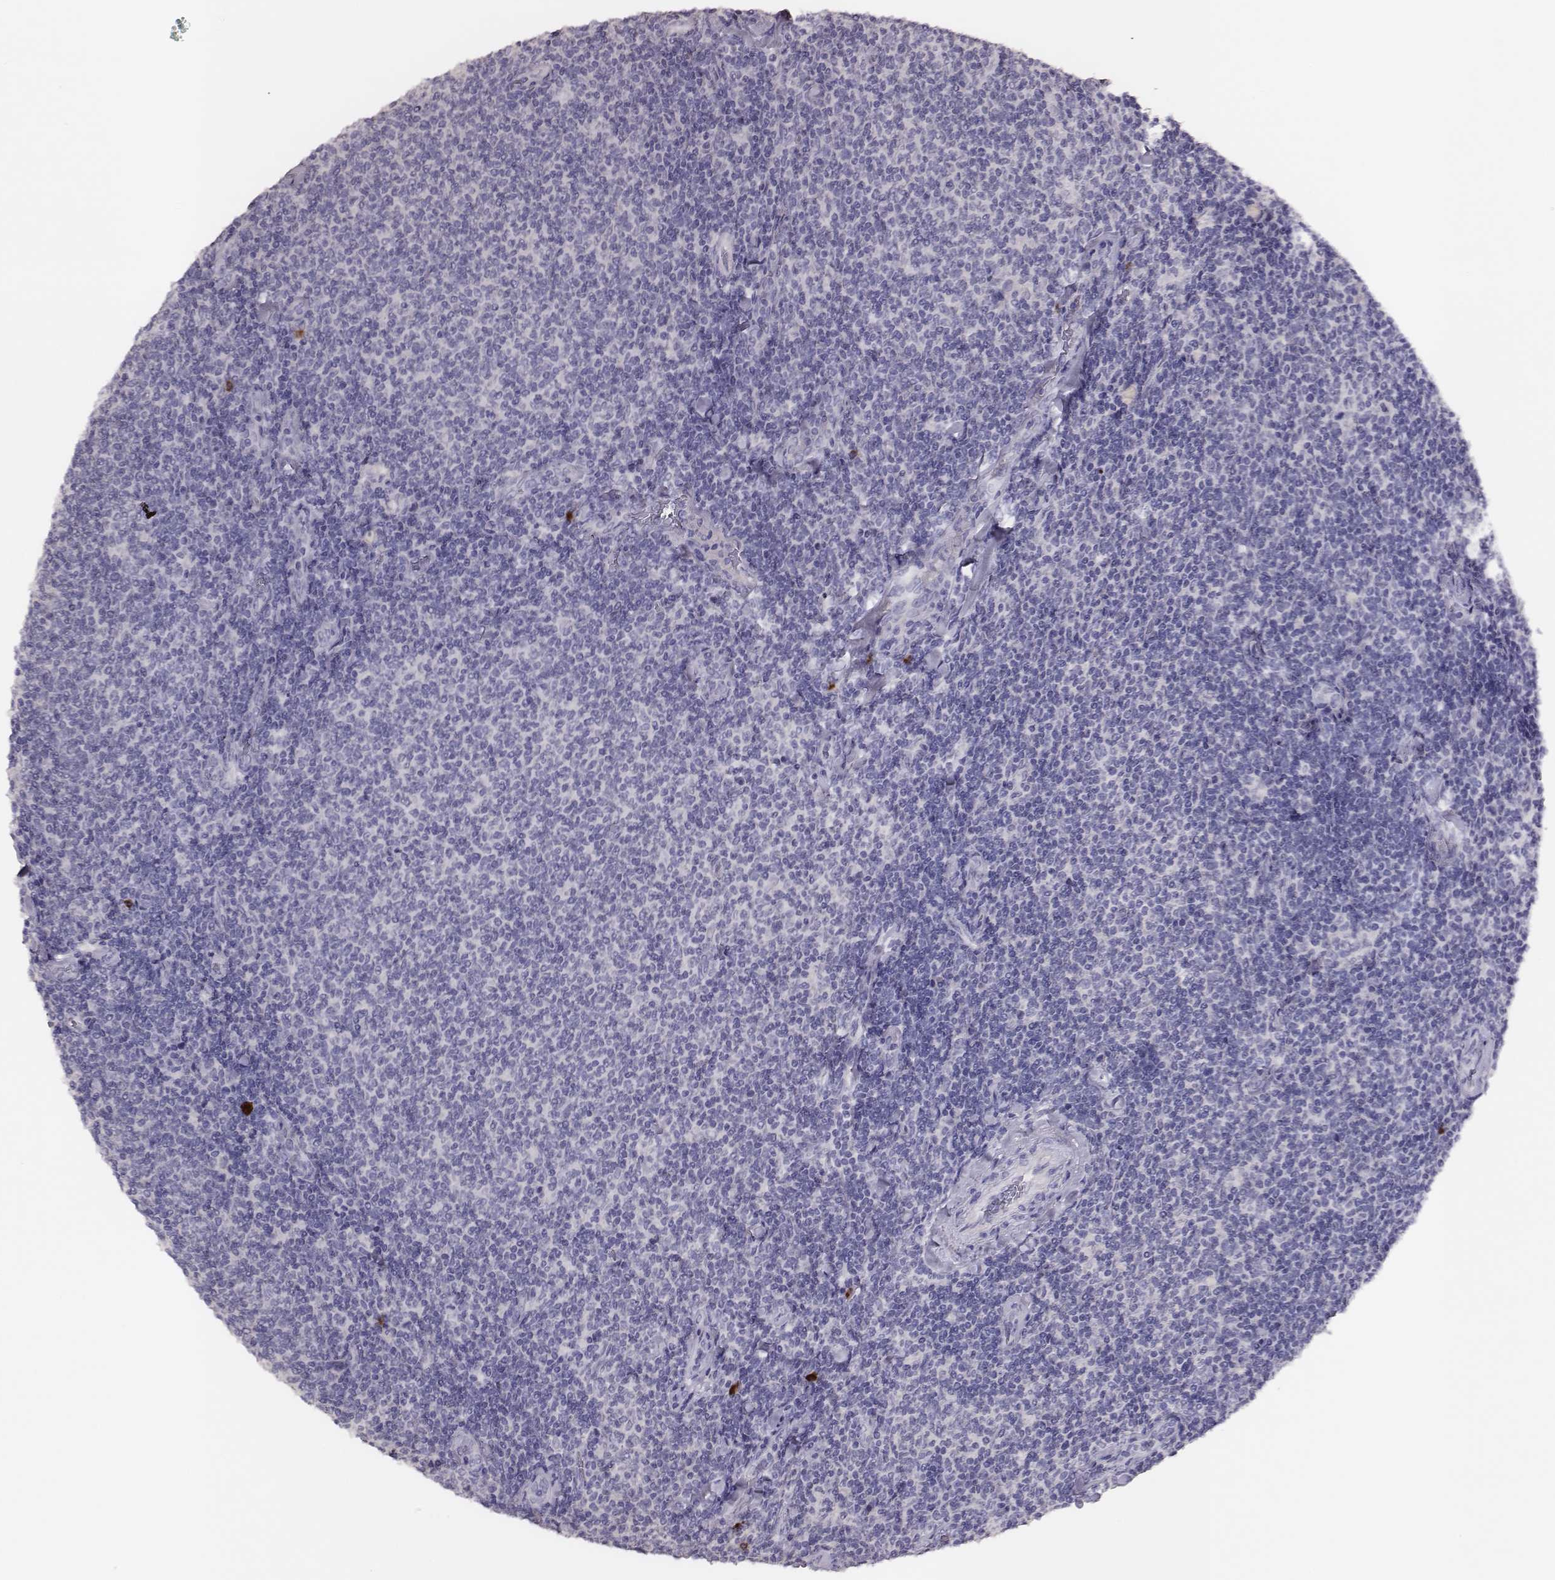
{"staining": {"intensity": "negative", "quantity": "none", "location": "none"}, "tissue": "lymphoma", "cell_type": "Tumor cells", "image_type": "cancer", "snomed": [{"axis": "morphology", "description": "Malignant lymphoma, non-Hodgkin's type, Low grade"}, {"axis": "topography", "description": "Lymph node"}], "caption": "Immunohistochemistry image of neoplastic tissue: human malignant lymphoma, non-Hodgkin's type (low-grade) stained with DAB (3,3'-diaminobenzidine) reveals no significant protein staining in tumor cells.", "gene": "P2RY10", "patient": {"sex": "male", "age": 52}}